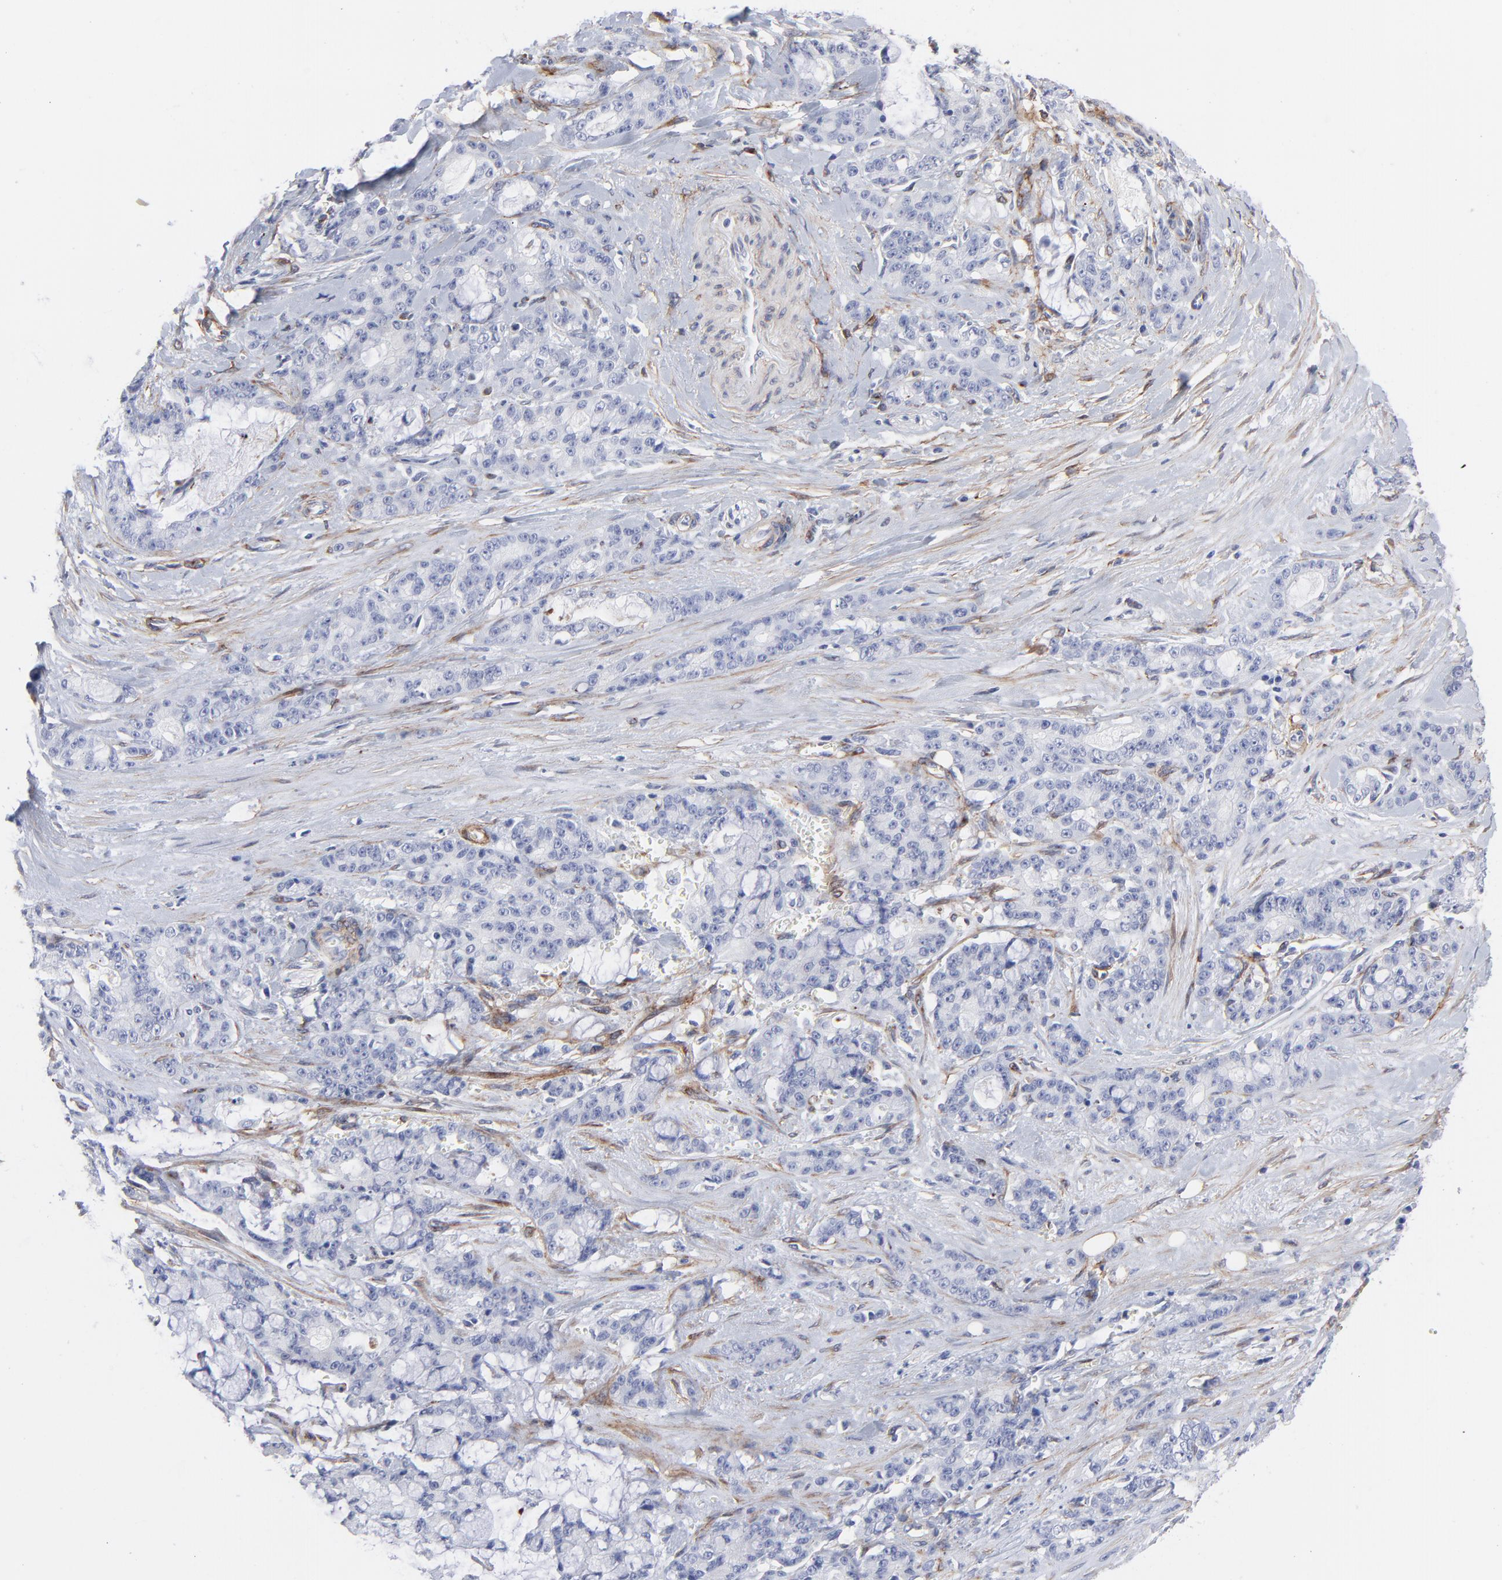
{"staining": {"intensity": "negative", "quantity": "none", "location": "none"}, "tissue": "pancreatic cancer", "cell_type": "Tumor cells", "image_type": "cancer", "snomed": [{"axis": "morphology", "description": "Adenocarcinoma, NOS"}, {"axis": "topography", "description": "Pancreas"}], "caption": "Pancreatic cancer was stained to show a protein in brown. There is no significant expression in tumor cells.", "gene": "PDGFRB", "patient": {"sex": "female", "age": 73}}